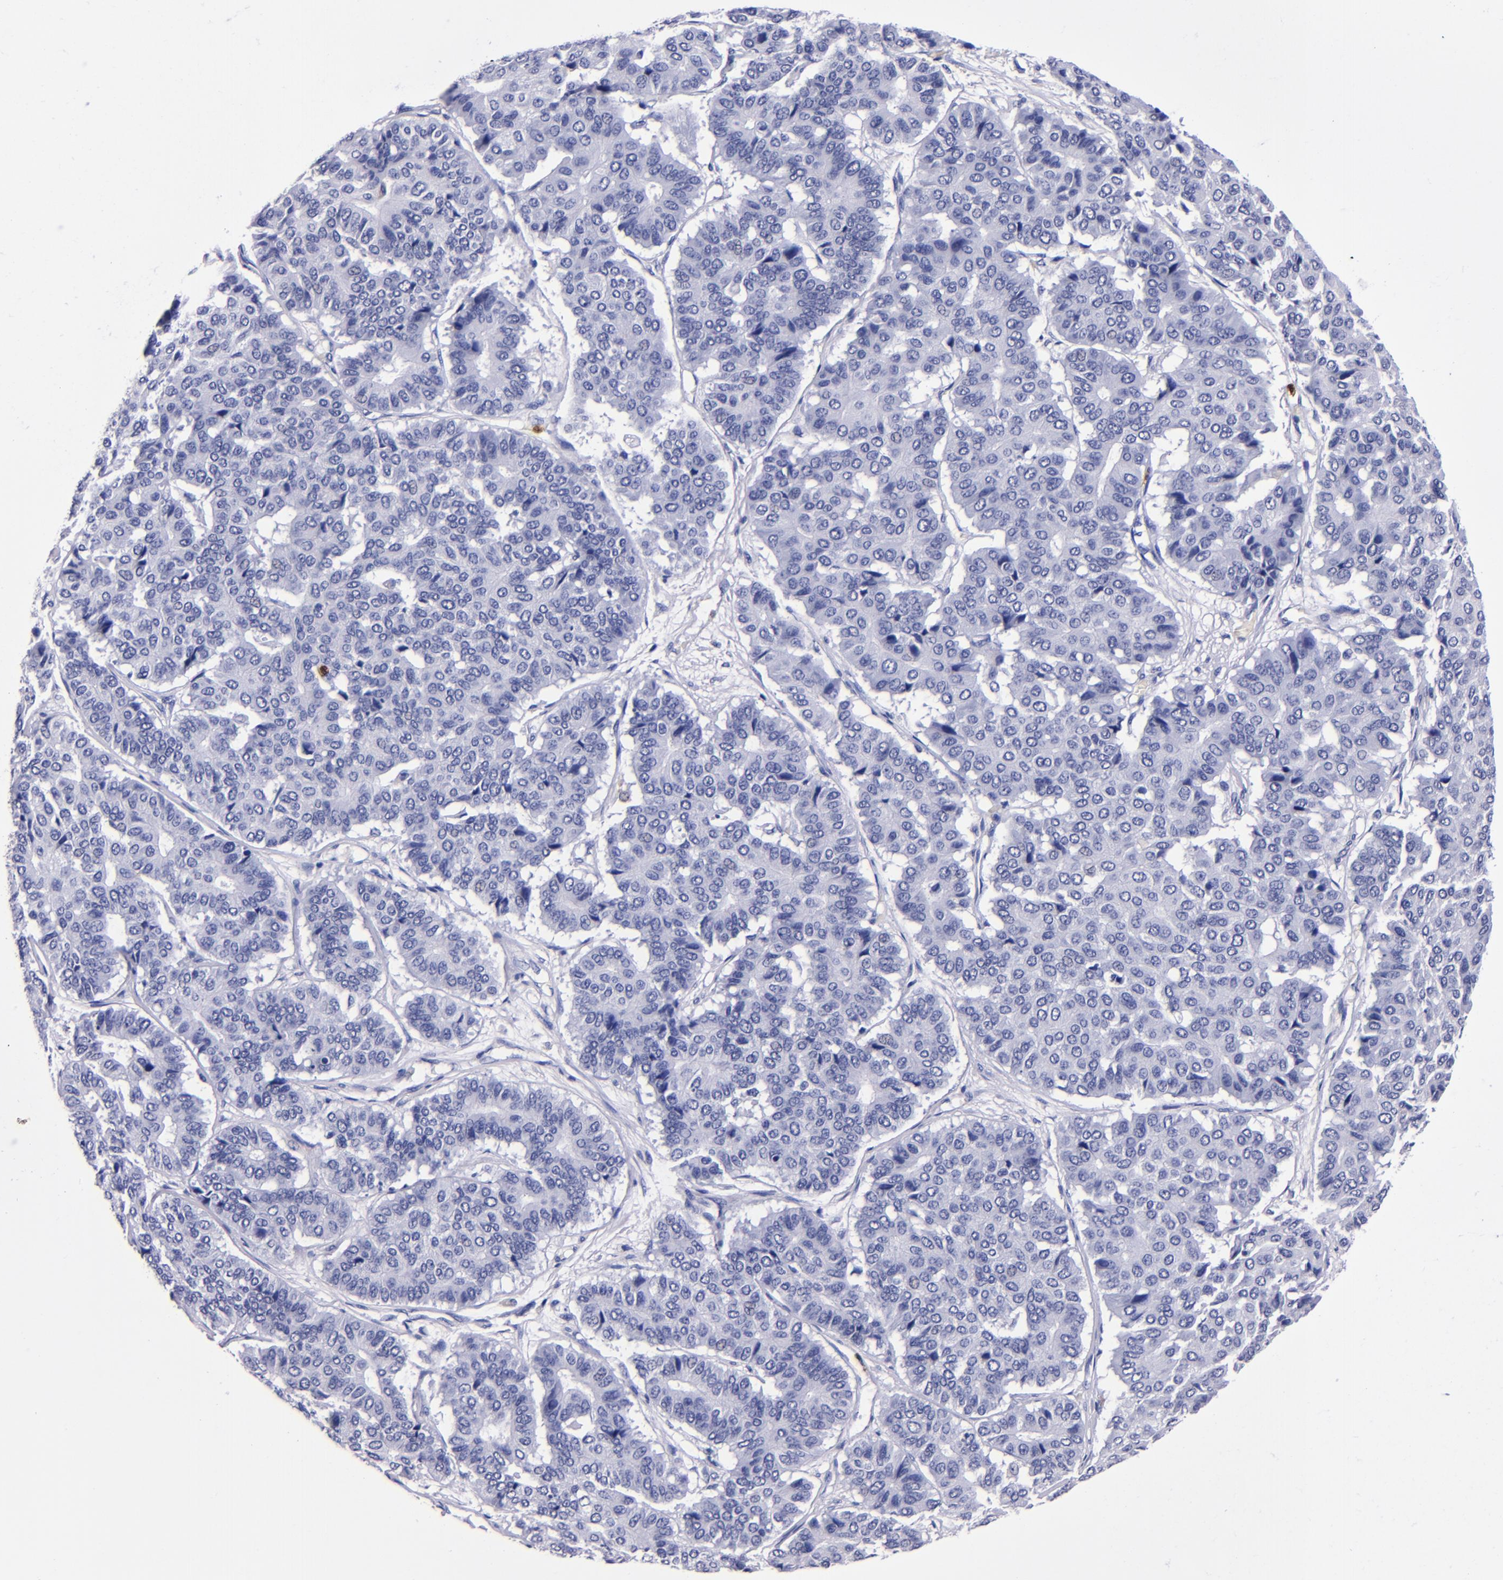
{"staining": {"intensity": "negative", "quantity": "none", "location": "none"}, "tissue": "pancreatic cancer", "cell_type": "Tumor cells", "image_type": "cancer", "snomed": [{"axis": "morphology", "description": "Adenocarcinoma, NOS"}, {"axis": "topography", "description": "Pancreas"}], "caption": "Tumor cells are negative for brown protein staining in adenocarcinoma (pancreatic). Brightfield microscopy of immunohistochemistry (IHC) stained with DAB (brown) and hematoxylin (blue), captured at high magnification.", "gene": "S100A8", "patient": {"sex": "male", "age": 50}}